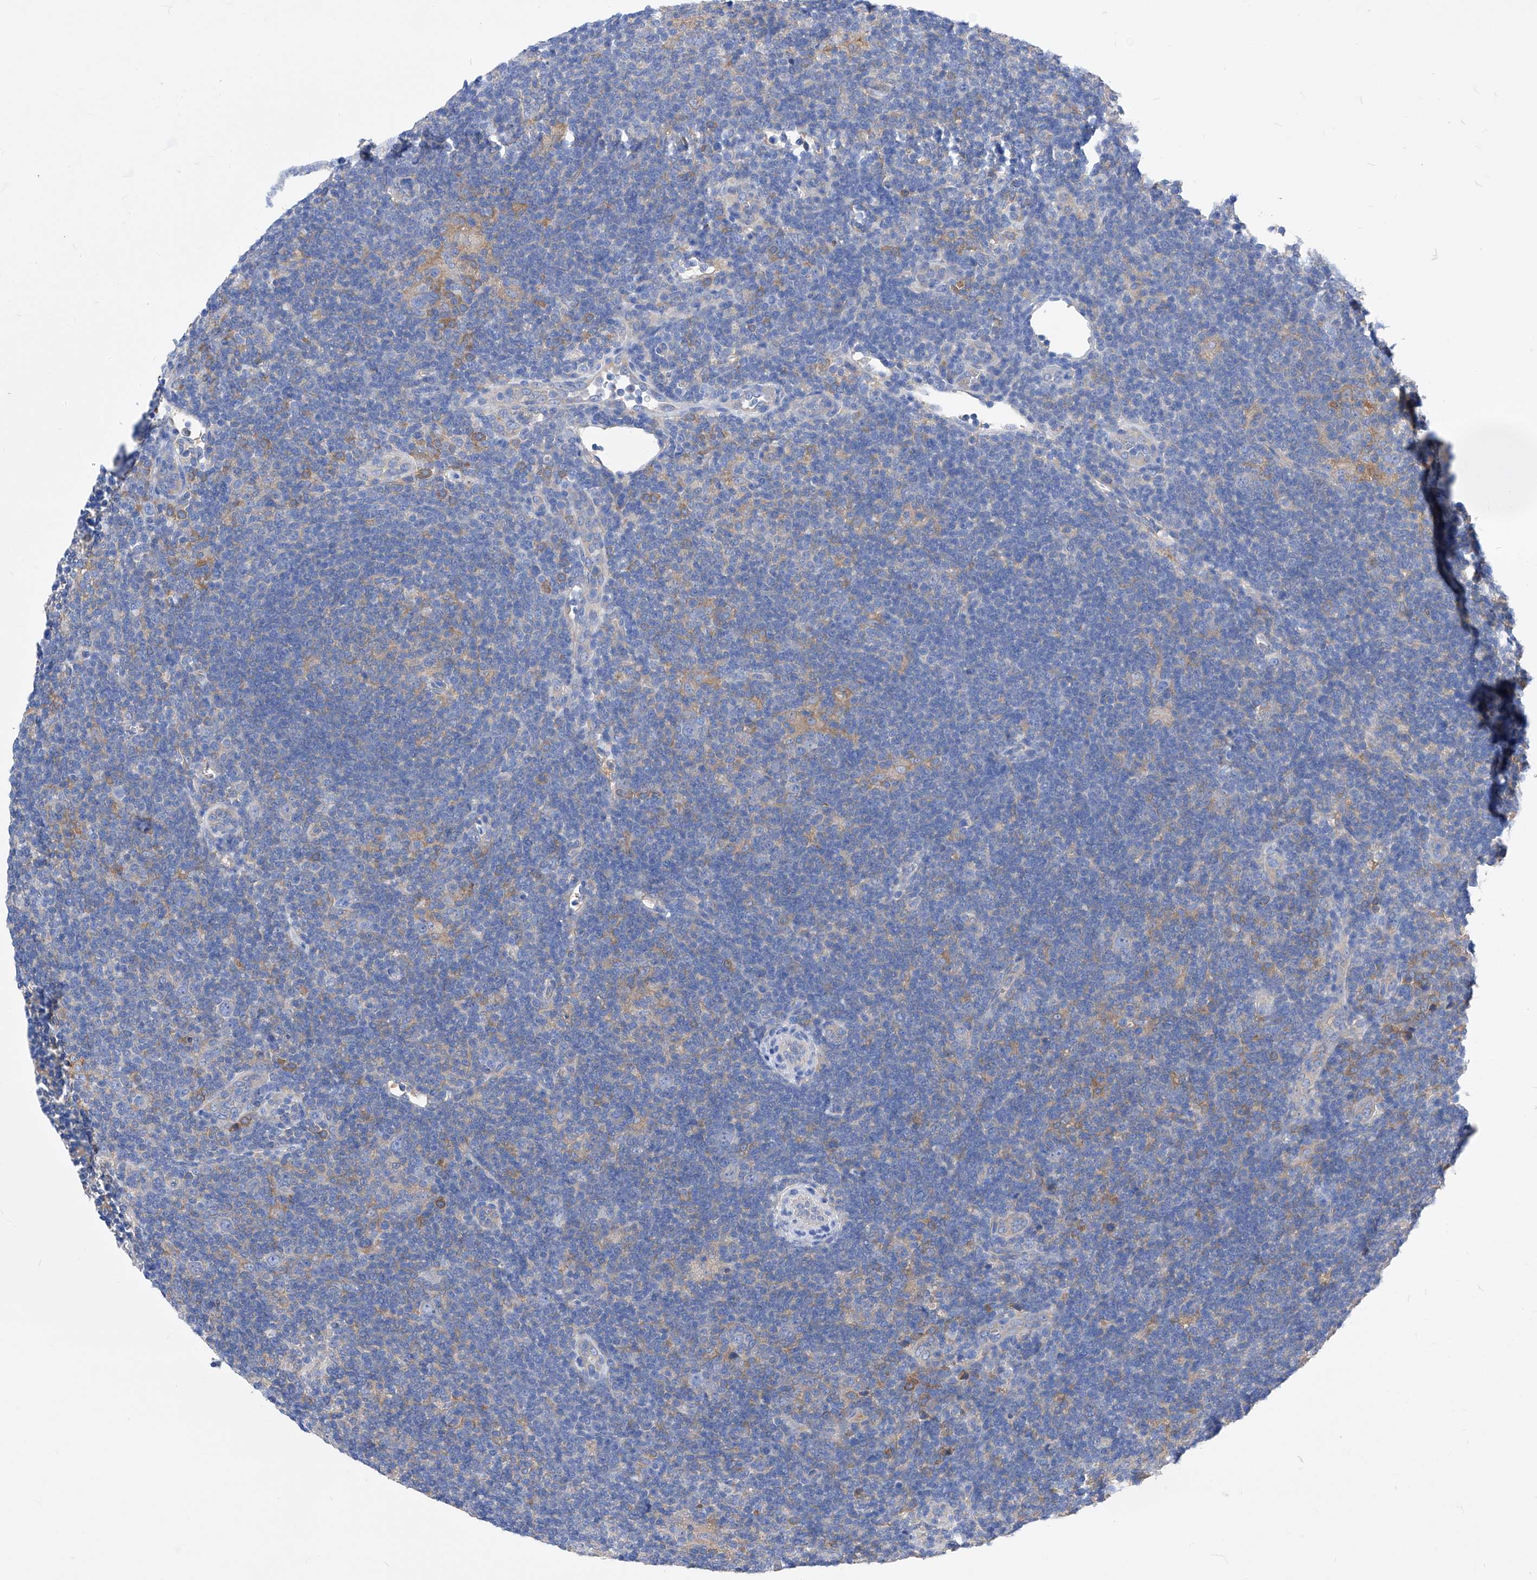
{"staining": {"intensity": "negative", "quantity": "none", "location": "none"}, "tissue": "lymphoma", "cell_type": "Tumor cells", "image_type": "cancer", "snomed": [{"axis": "morphology", "description": "Hodgkin's disease, NOS"}, {"axis": "topography", "description": "Lymph node"}], "caption": "A high-resolution image shows IHC staining of lymphoma, which displays no significant expression in tumor cells.", "gene": "XPNPEP1", "patient": {"sex": "female", "age": 57}}